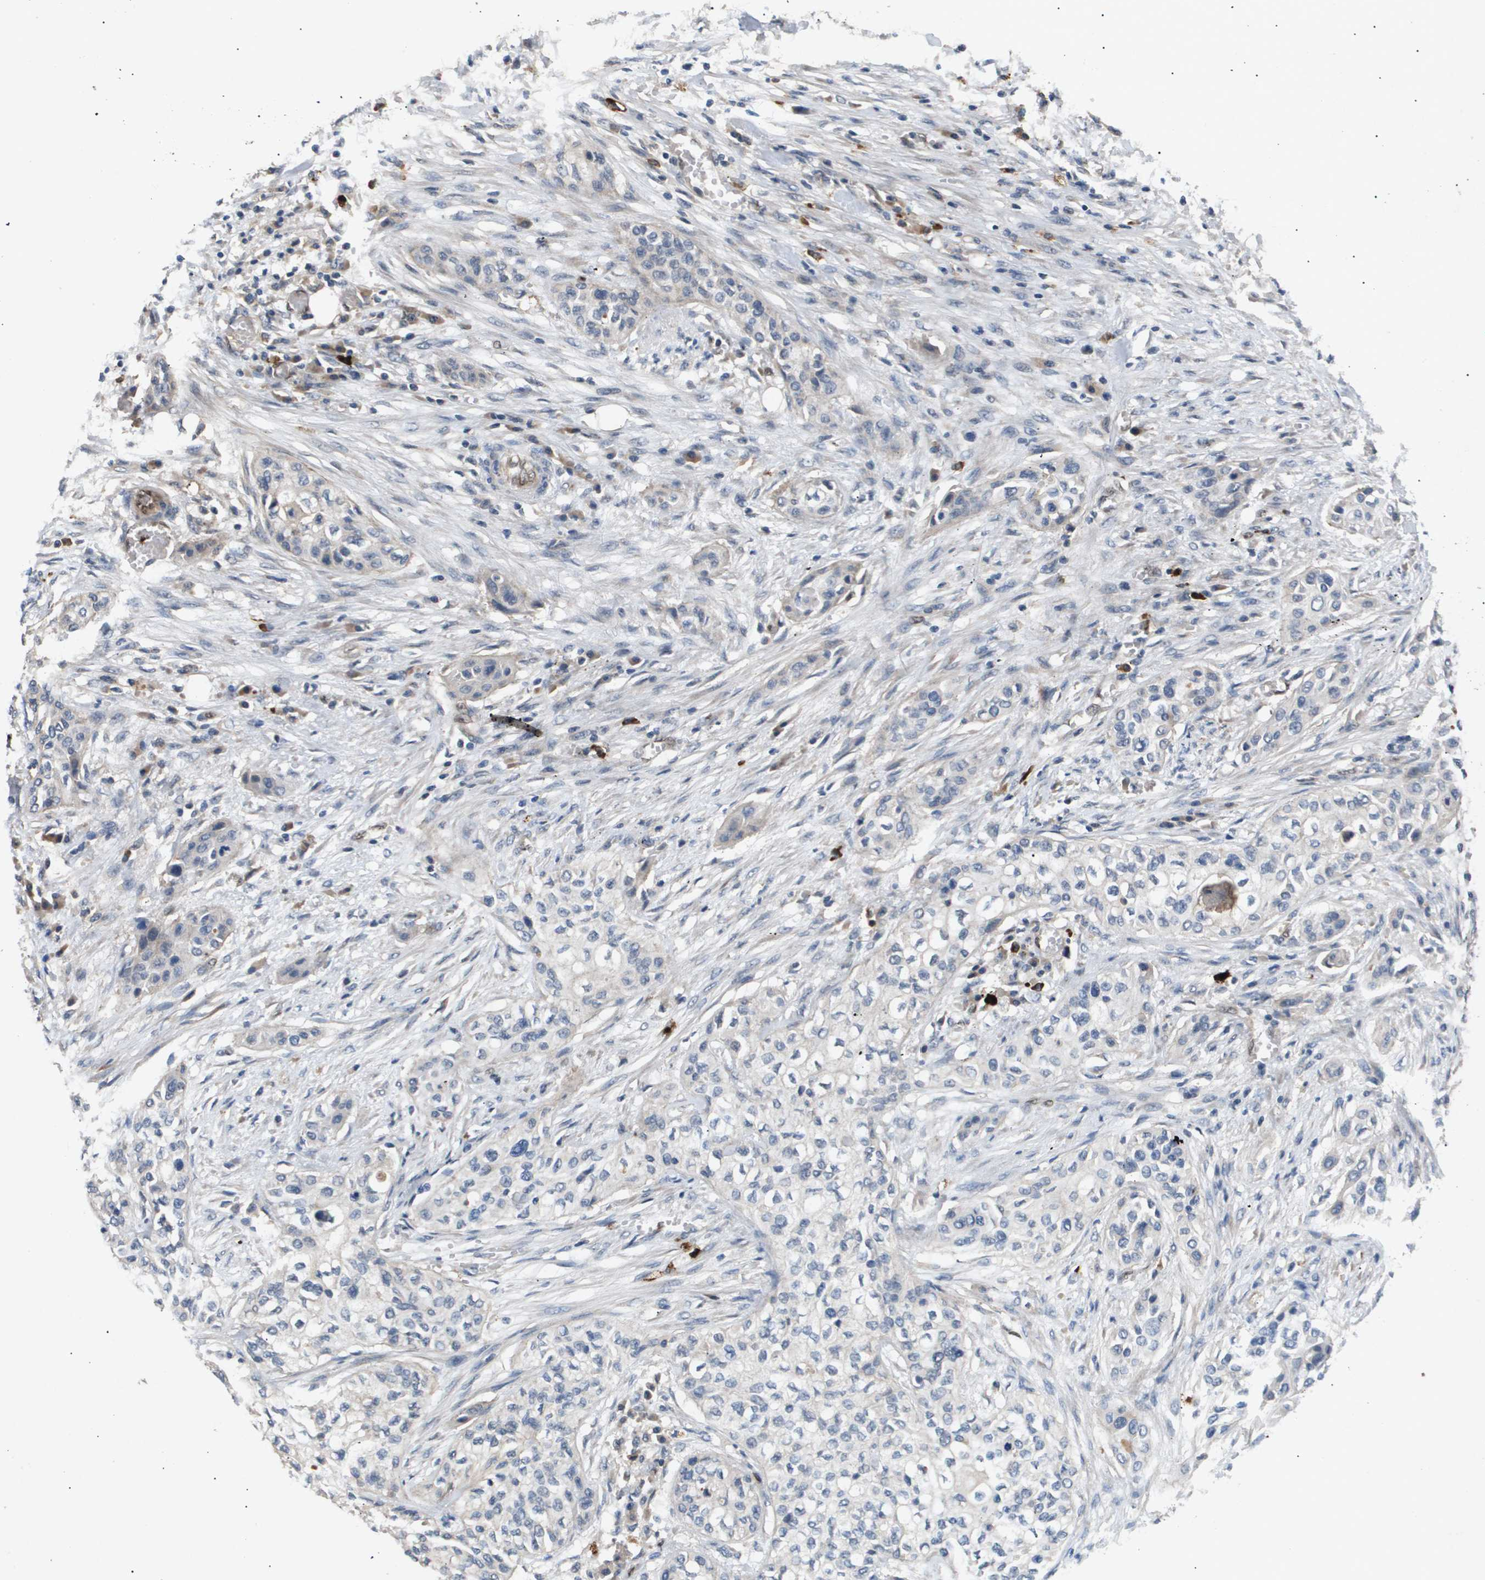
{"staining": {"intensity": "weak", "quantity": "<25%", "location": "cytoplasmic/membranous"}, "tissue": "urothelial cancer", "cell_type": "Tumor cells", "image_type": "cancer", "snomed": [{"axis": "morphology", "description": "Urothelial carcinoma, High grade"}, {"axis": "topography", "description": "Urinary bladder"}], "caption": "An IHC histopathology image of urothelial cancer is shown. There is no staining in tumor cells of urothelial cancer.", "gene": "ERG", "patient": {"sex": "male", "age": 74}}